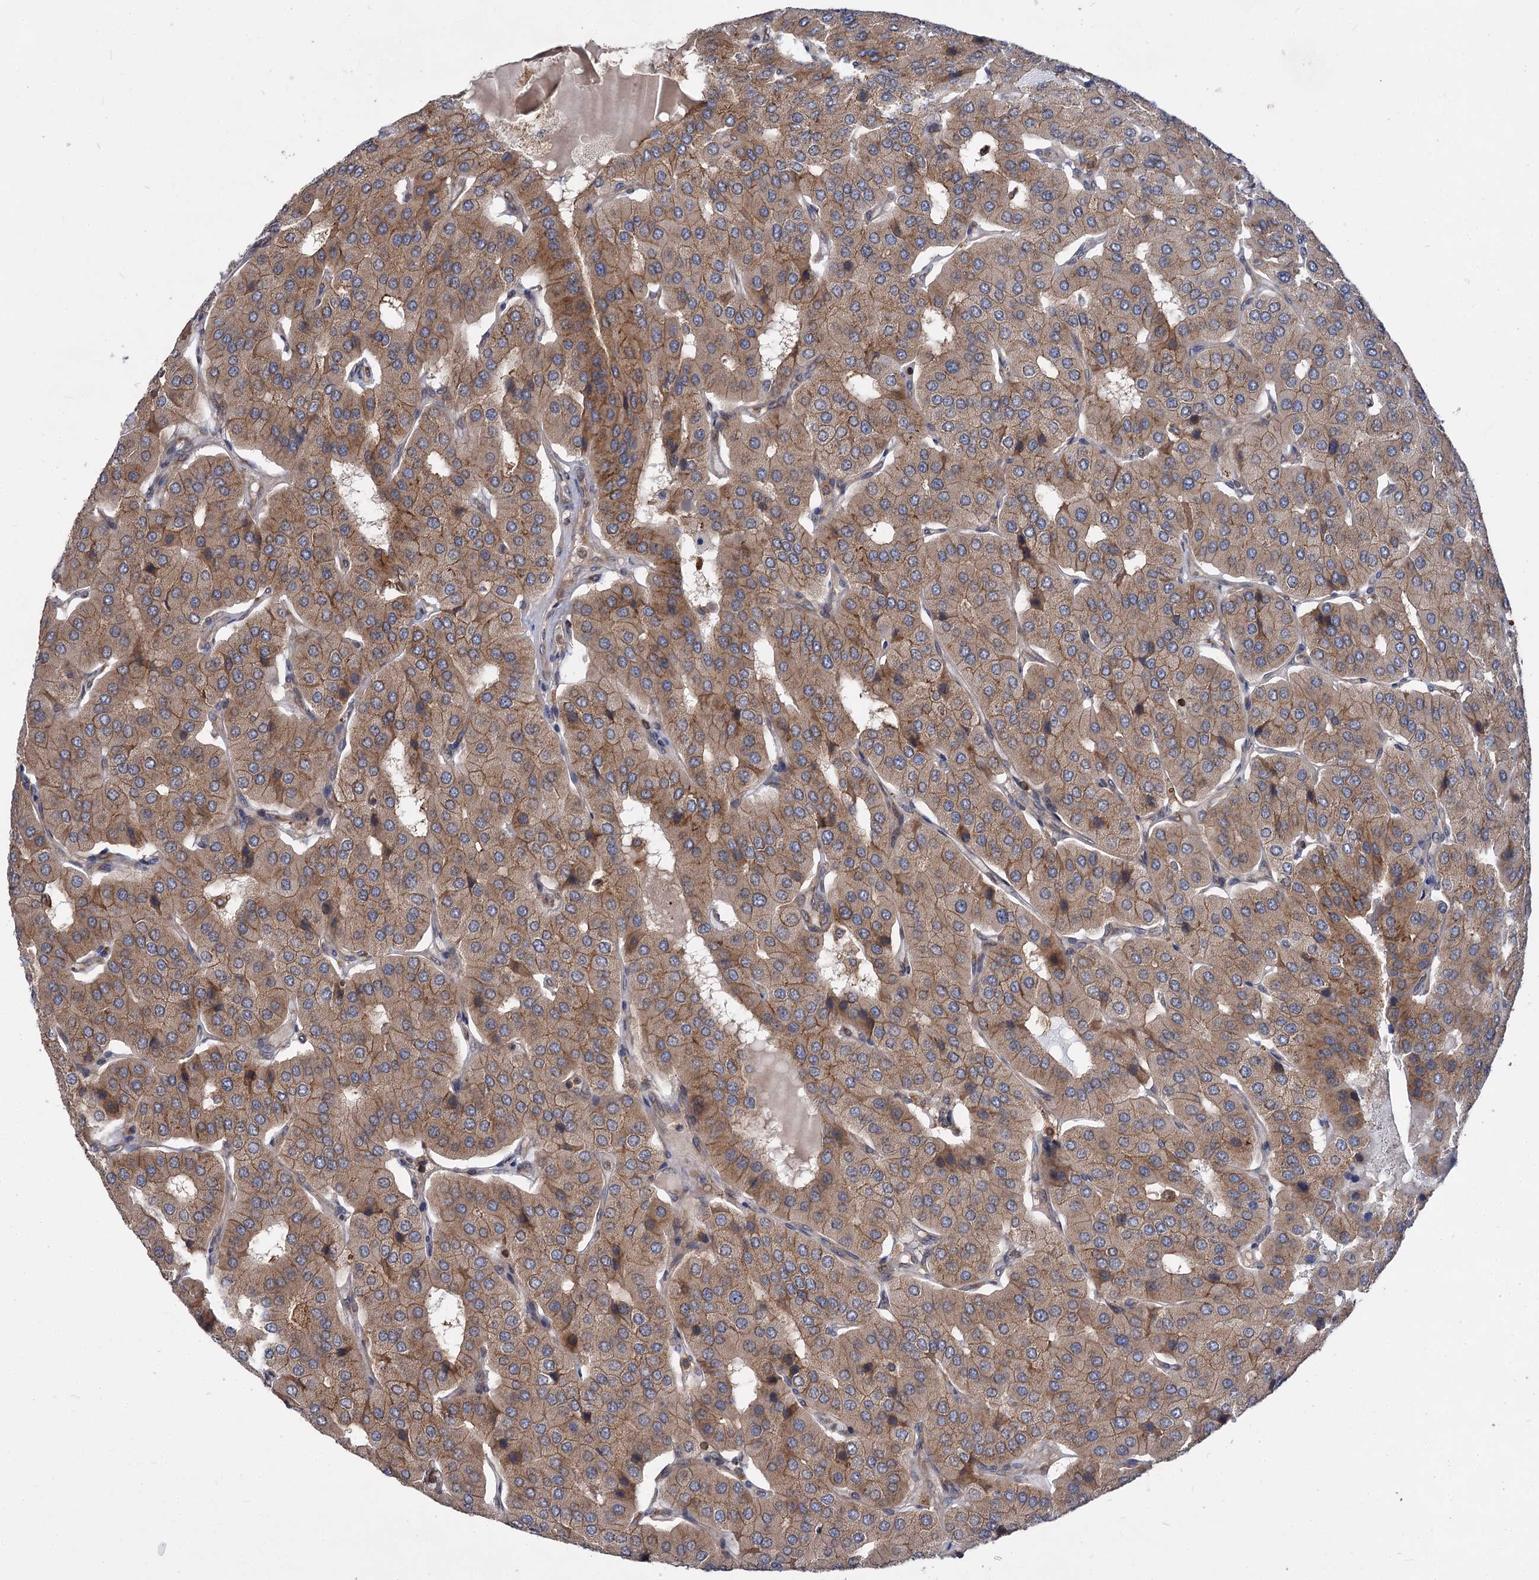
{"staining": {"intensity": "weak", "quantity": ">75%", "location": "cytoplasmic/membranous"}, "tissue": "parathyroid gland", "cell_type": "Glandular cells", "image_type": "normal", "snomed": [{"axis": "morphology", "description": "Normal tissue, NOS"}, {"axis": "morphology", "description": "Adenoma, NOS"}, {"axis": "topography", "description": "Parathyroid gland"}], "caption": "This photomicrograph displays benign parathyroid gland stained with immunohistochemistry to label a protein in brown. The cytoplasmic/membranous of glandular cells show weak positivity for the protein. Nuclei are counter-stained blue.", "gene": "PACS1", "patient": {"sex": "female", "age": 86}}